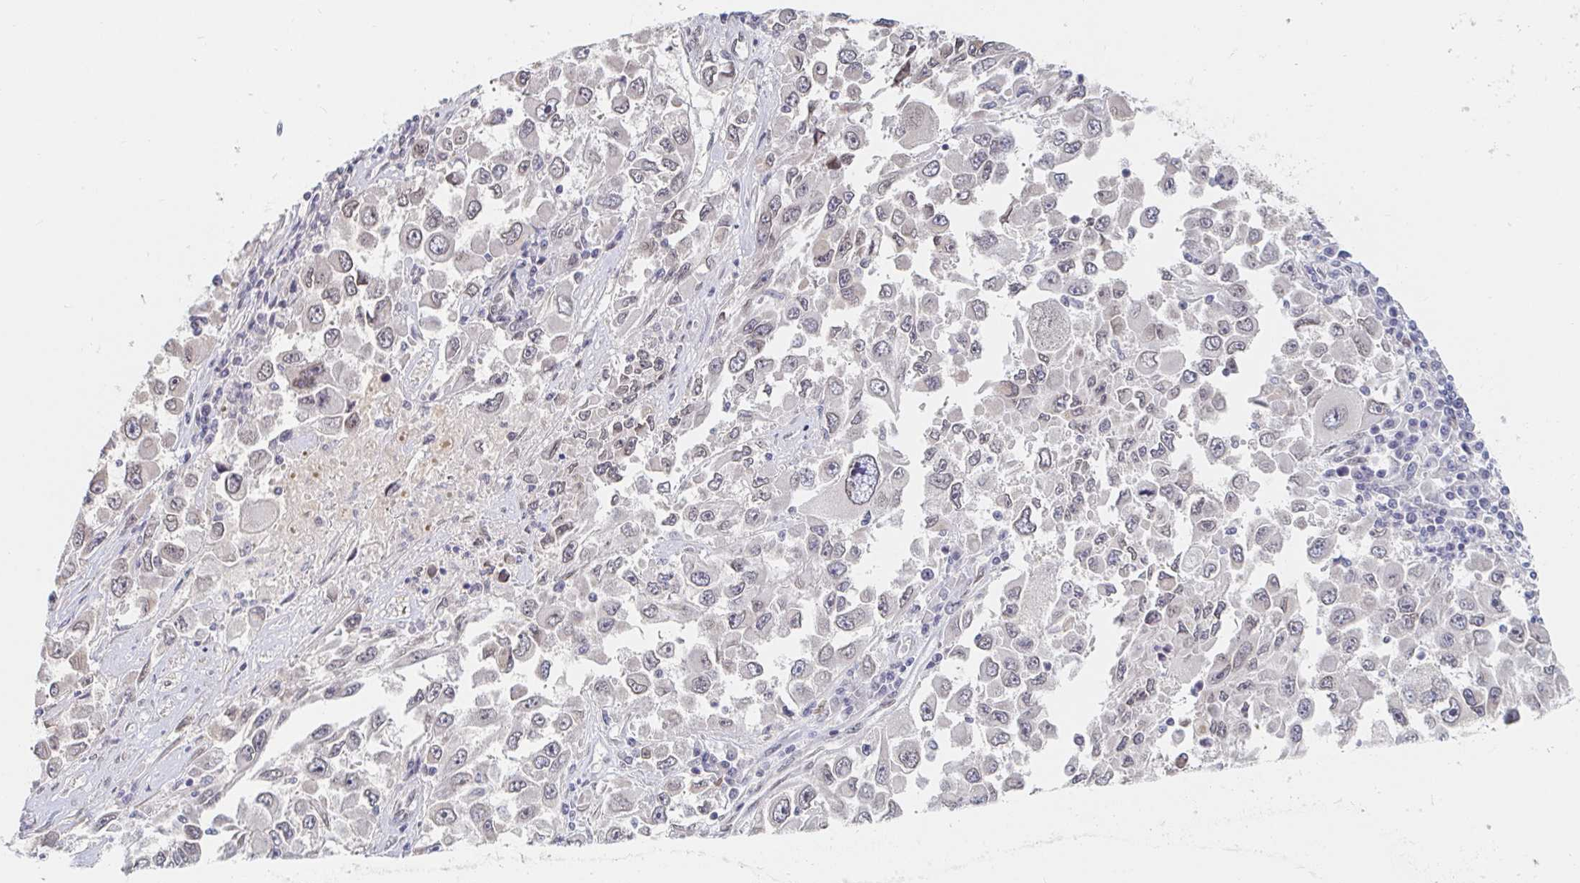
{"staining": {"intensity": "weak", "quantity": "<25%", "location": "nuclear"}, "tissue": "melanoma", "cell_type": "Tumor cells", "image_type": "cancer", "snomed": [{"axis": "morphology", "description": "Malignant melanoma, Metastatic site"}, {"axis": "topography", "description": "Lymph node"}], "caption": "Human melanoma stained for a protein using immunohistochemistry exhibits no expression in tumor cells.", "gene": "CHD2", "patient": {"sex": "female", "age": 67}}